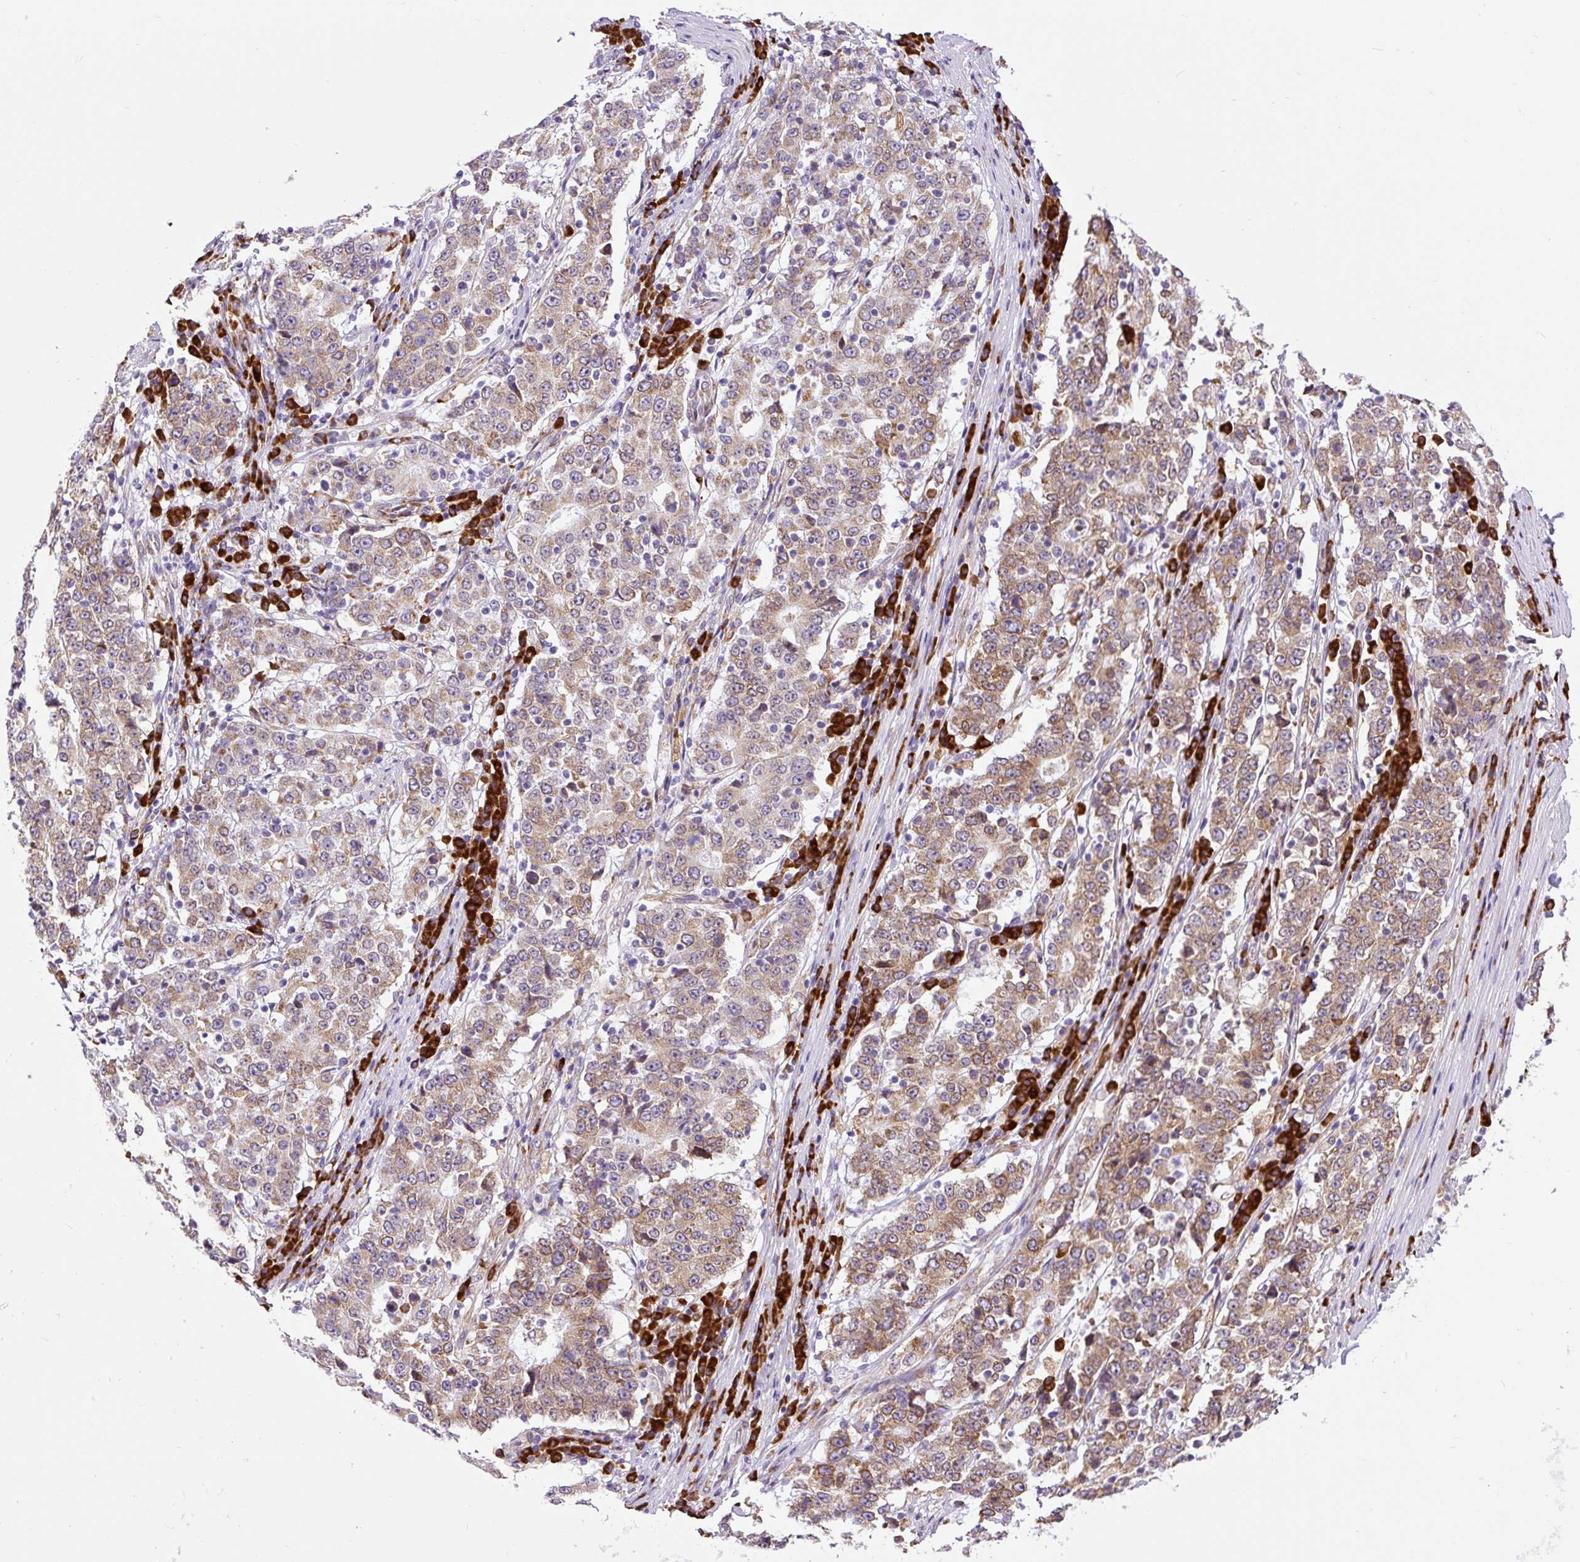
{"staining": {"intensity": "moderate", "quantity": ">75%", "location": "cytoplasmic/membranous"}, "tissue": "stomach cancer", "cell_type": "Tumor cells", "image_type": "cancer", "snomed": [{"axis": "morphology", "description": "Adenocarcinoma, NOS"}, {"axis": "topography", "description": "Stomach"}], "caption": "Immunohistochemistry (IHC) of stomach cancer (adenocarcinoma) displays medium levels of moderate cytoplasmic/membranous expression in about >75% of tumor cells.", "gene": "DDOST", "patient": {"sex": "male", "age": 59}}